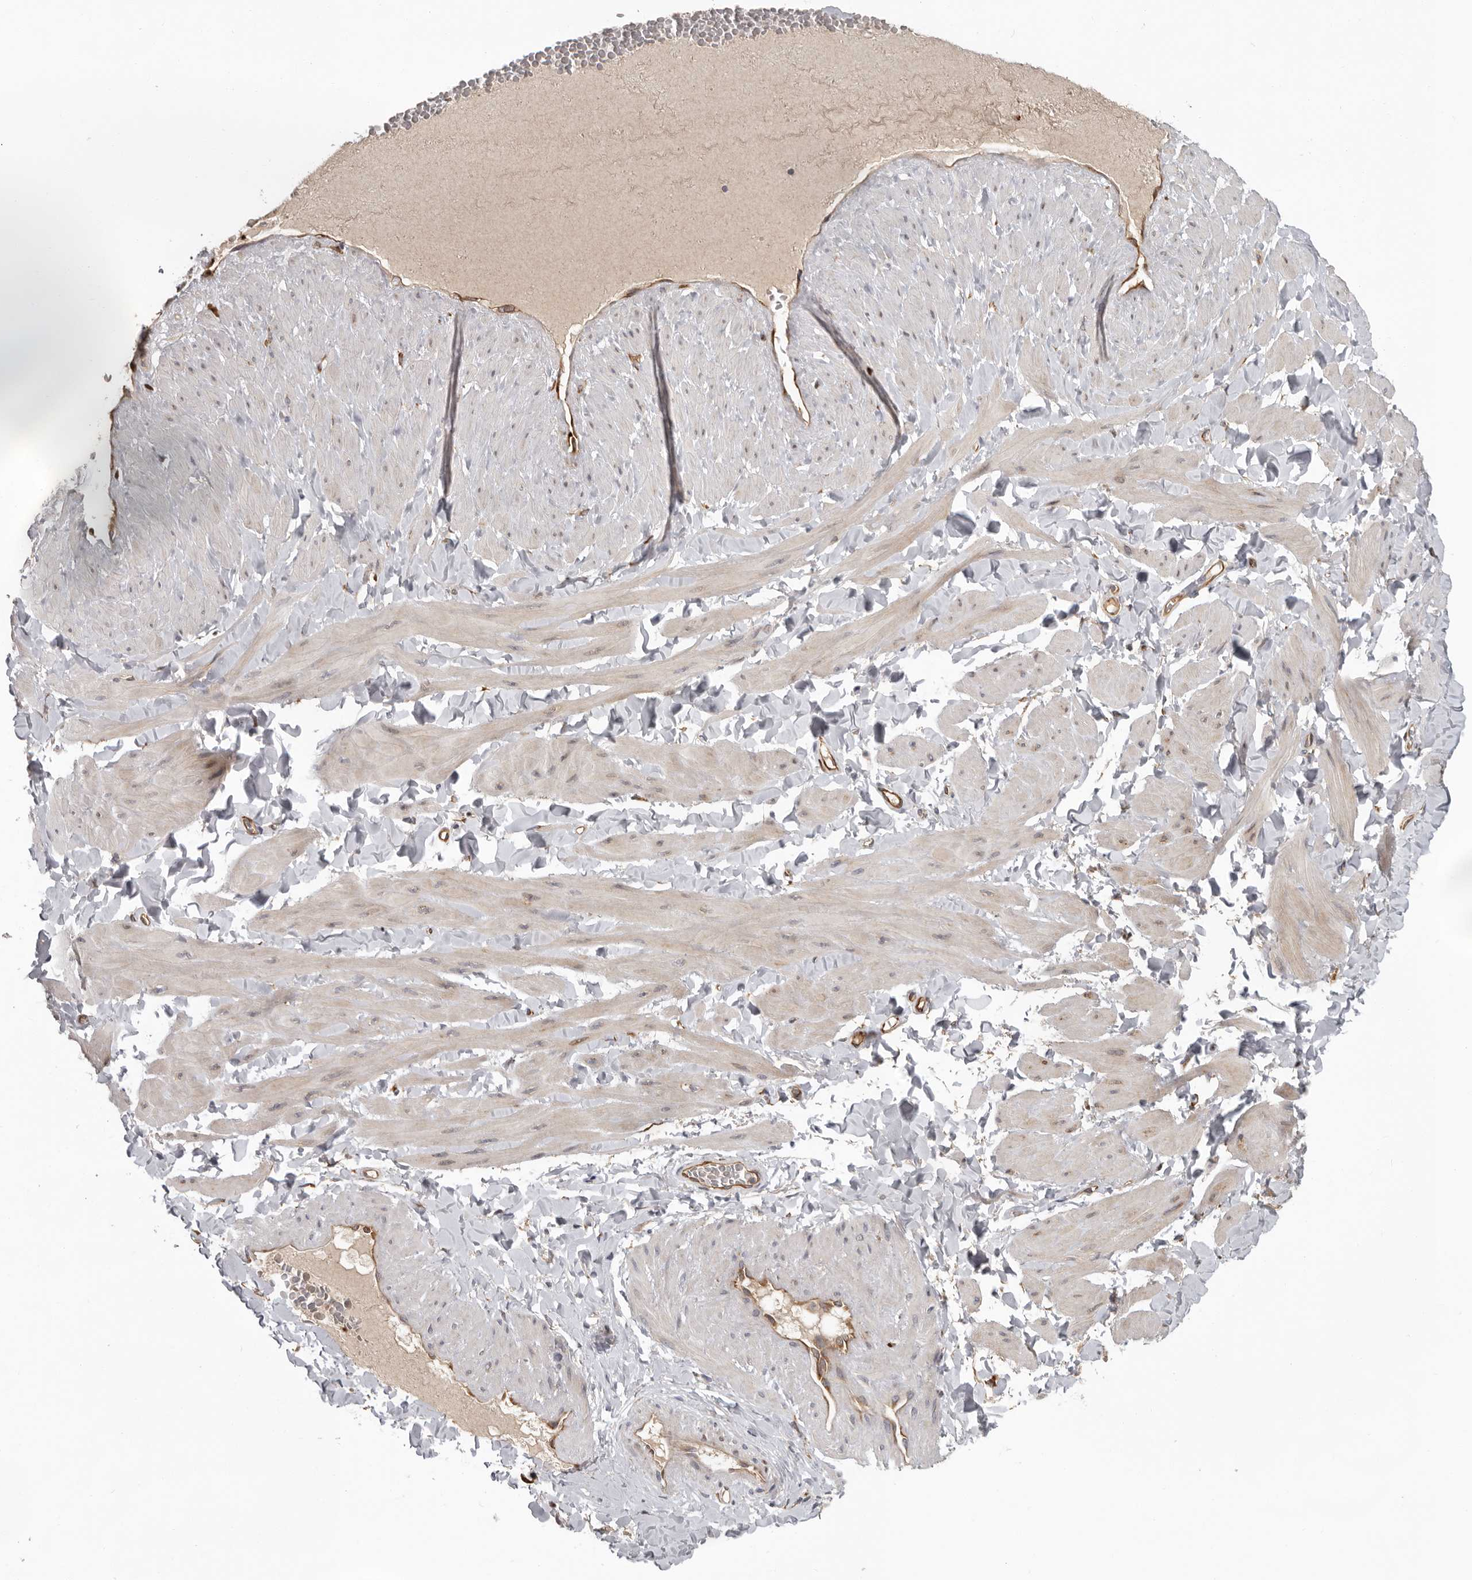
{"staining": {"intensity": "weak", "quantity": "<25%", "location": "cytoplasmic/membranous"}, "tissue": "adipose tissue", "cell_type": "Adipocytes", "image_type": "normal", "snomed": [{"axis": "morphology", "description": "Normal tissue, NOS"}, {"axis": "topography", "description": "Adipose tissue"}, {"axis": "topography", "description": "Vascular tissue"}, {"axis": "topography", "description": "Peripheral nerve tissue"}], "caption": "High magnification brightfield microscopy of benign adipose tissue stained with DAB (brown) and counterstained with hematoxylin (blue): adipocytes show no significant staining. (Brightfield microscopy of DAB immunohistochemistry (IHC) at high magnification).", "gene": "MTF1", "patient": {"sex": "male", "age": 25}}